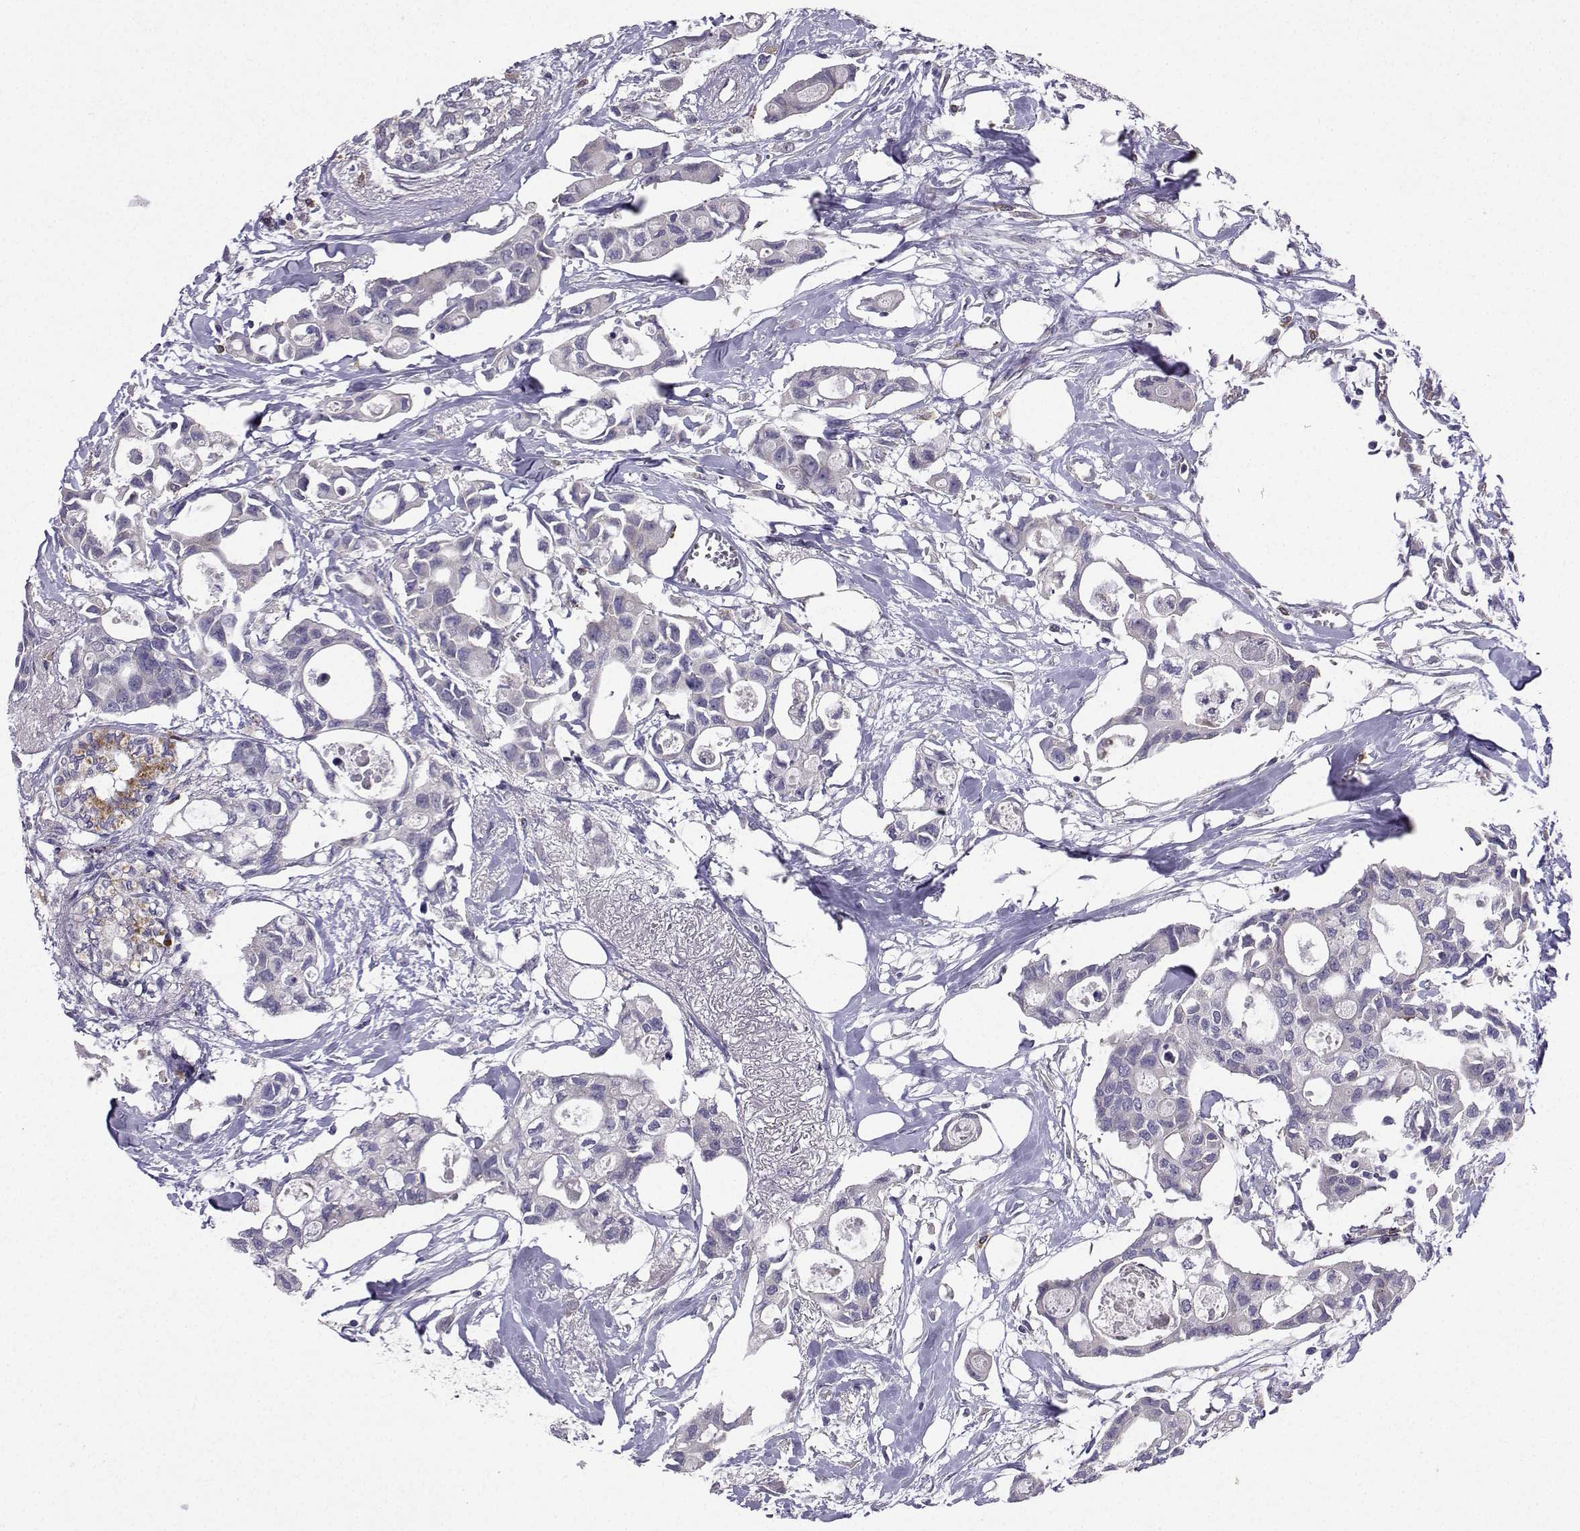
{"staining": {"intensity": "negative", "quantity": "none", "location": "none"}, "tissue": "breast cancer", "cell_type": "Tumor cells", "image_type": "cancer", "snomed": [{"axis": "morphology", "description": "Duct carcinoma"}, {"axis": "topography", "description": "Breast"}], "caption": "Immunohistochemical staining of breast invasive ductal carcinoma exhibits no significant positivity in tumor cells.", "gene": "STXBP5", "patient": {"sex": "female", "age": 83}}